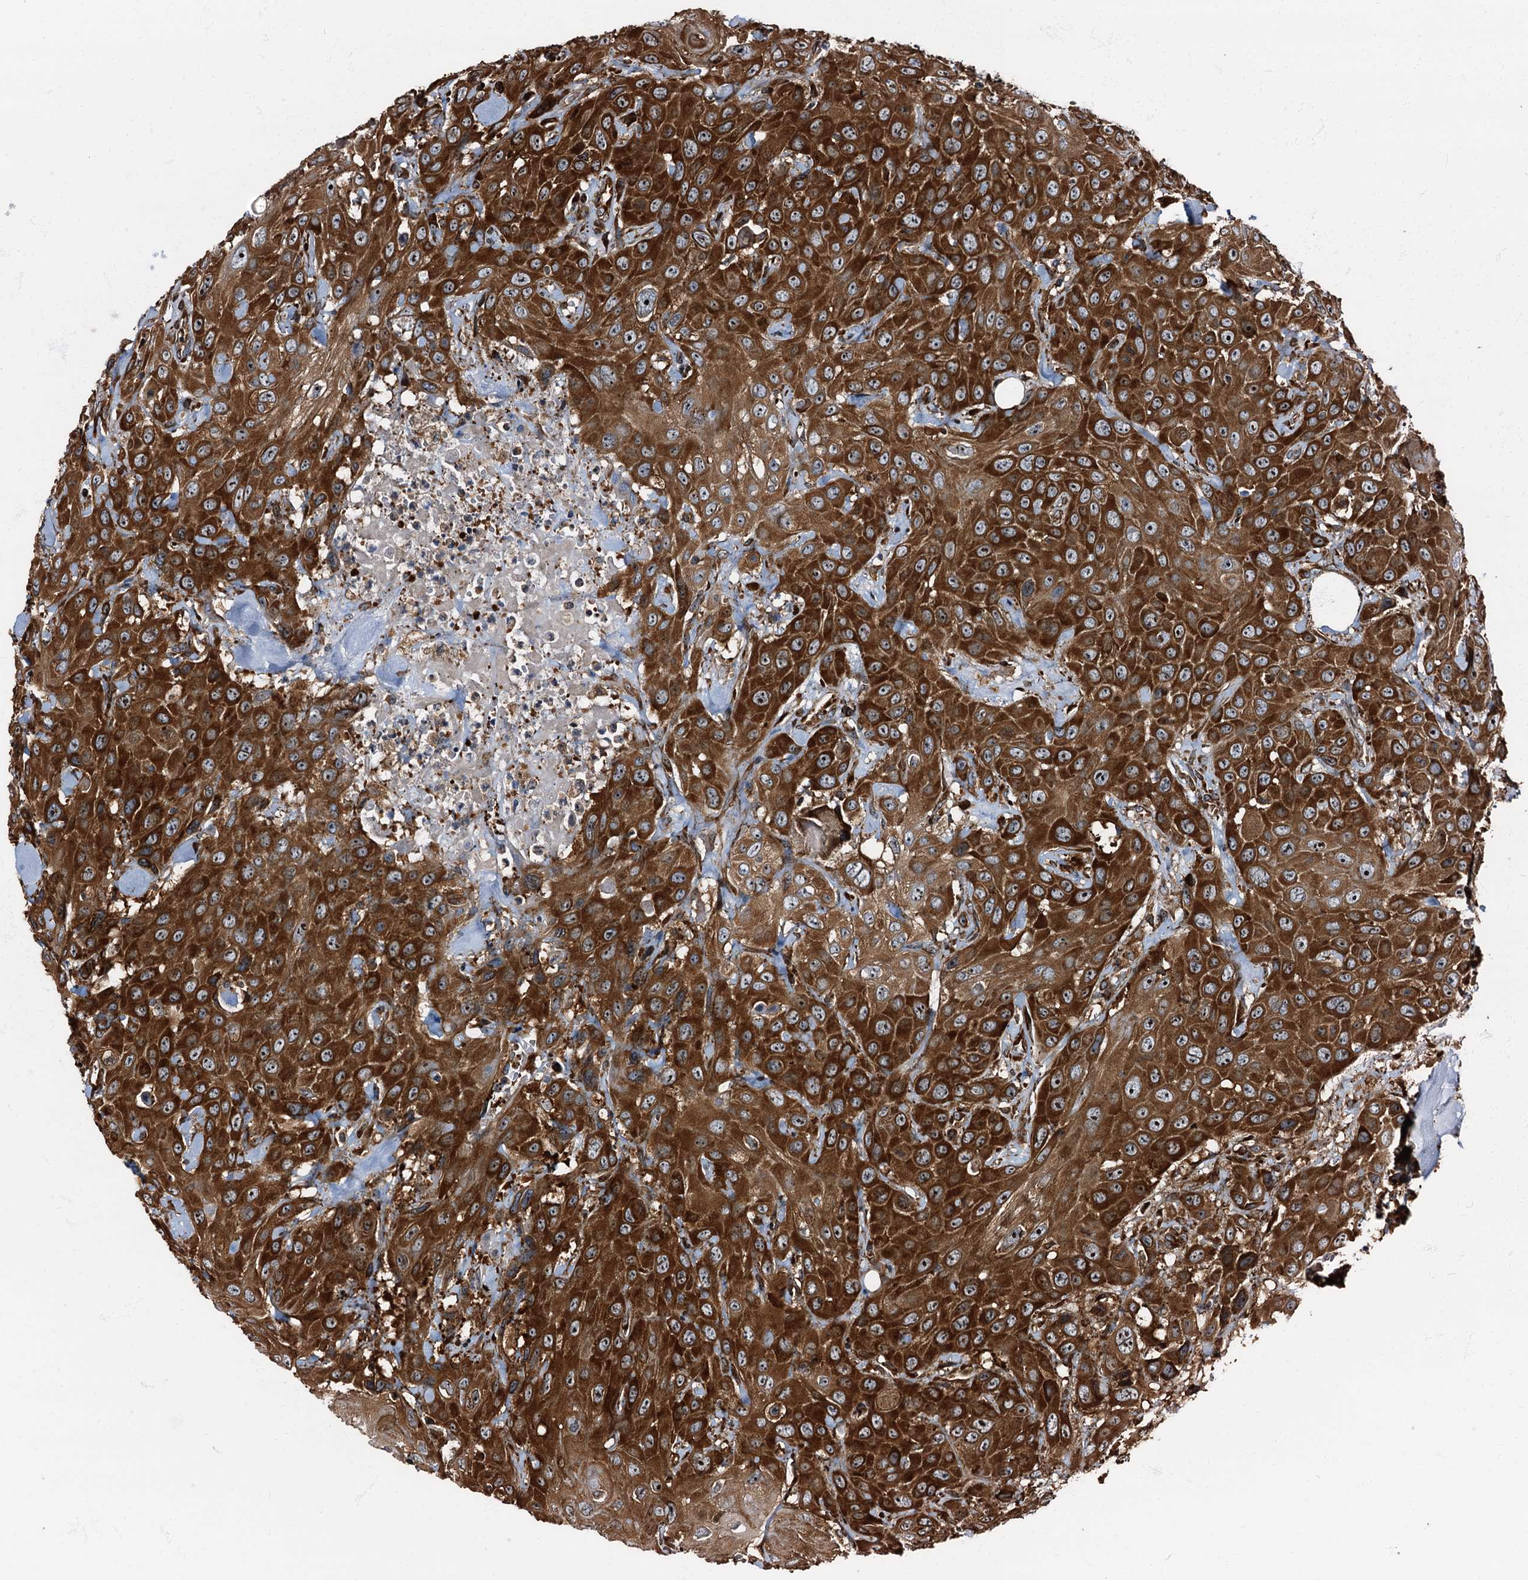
{"staining": {"intensity": "strong", "quantity": ">75%", "location": "cytoplasmic/membranous"}, "tissue": "head and neck cancer", "cell_type": "Tumor cells", "image_type": "cancer", "snomed": [{"axis": "morphology", "description": "Squamous cell carcinoma, NOS"}, {"axis": "topography", "description": "Head-Neck"}], "caption": "This histopathology image shows head and neck squamous cell carcinoma stained with immunohistochemistry to label a protein in brown. The cytoplasmic/membranous of tumor cells show strong positivity for the protein. Nuclei are counter-stained blue.", "gene": "ATP2C1", "patient": {"sex": "male", "age": 81}}